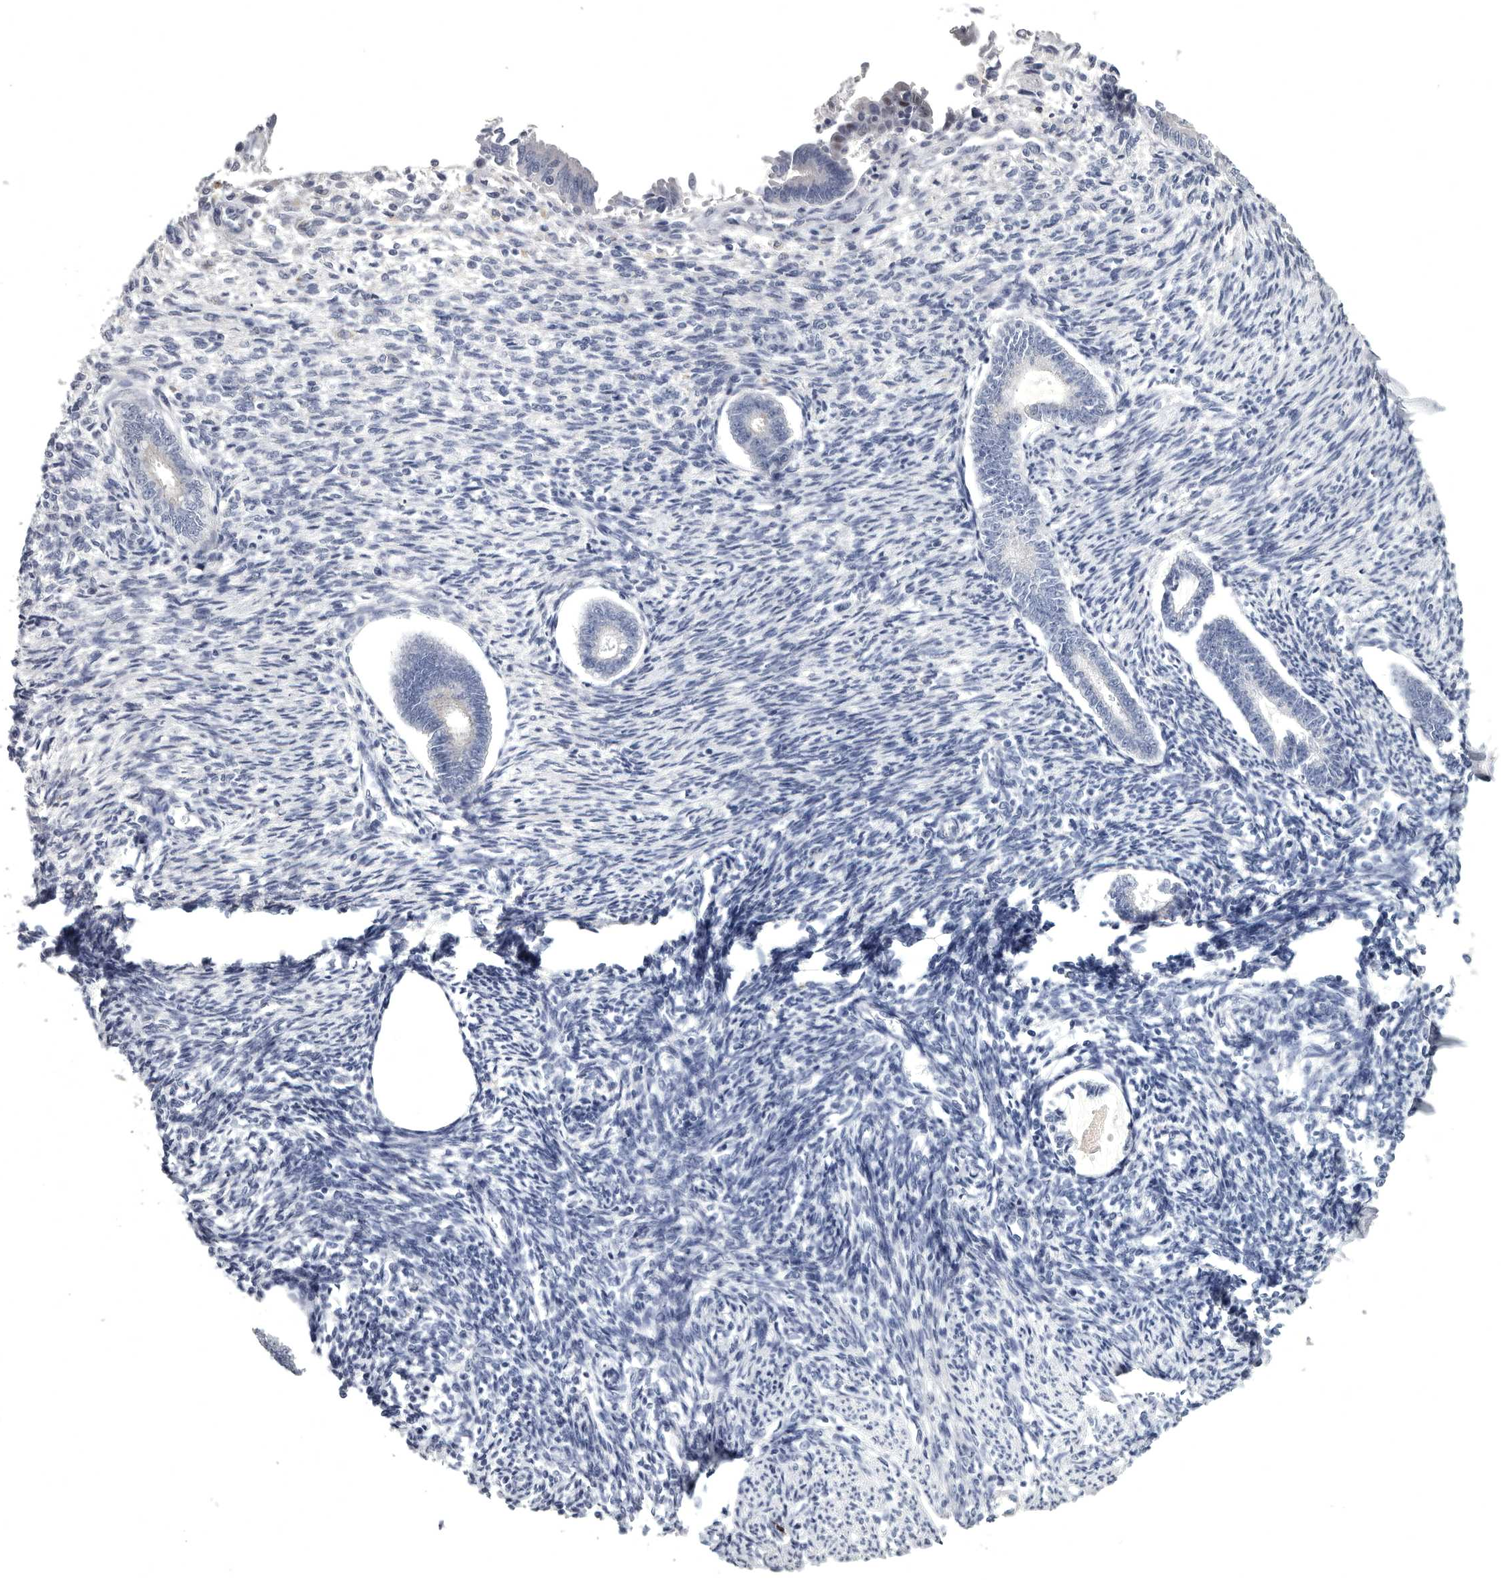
{"staining": {"intensity": "weak", "quantity": "<25%", "location": "nuclear"}, "tissue": "endometrium", "cell_type": "Cells in endometrial stroma", "image_type": "normal", "snomed": [{"axis": "morphology", "description": "Normal tissue, NOS"}, {"axis": "topography", "description": "Endometrium"}], "caption": "Immunohistochemistry (IHC) histopathology image of unremarkable human endometrium stained for a protein (brown), which shows no positivity in cells in endometrial stroma.", "gene": "WRAP73", "patient": {"sex": "female", "age": 56}}